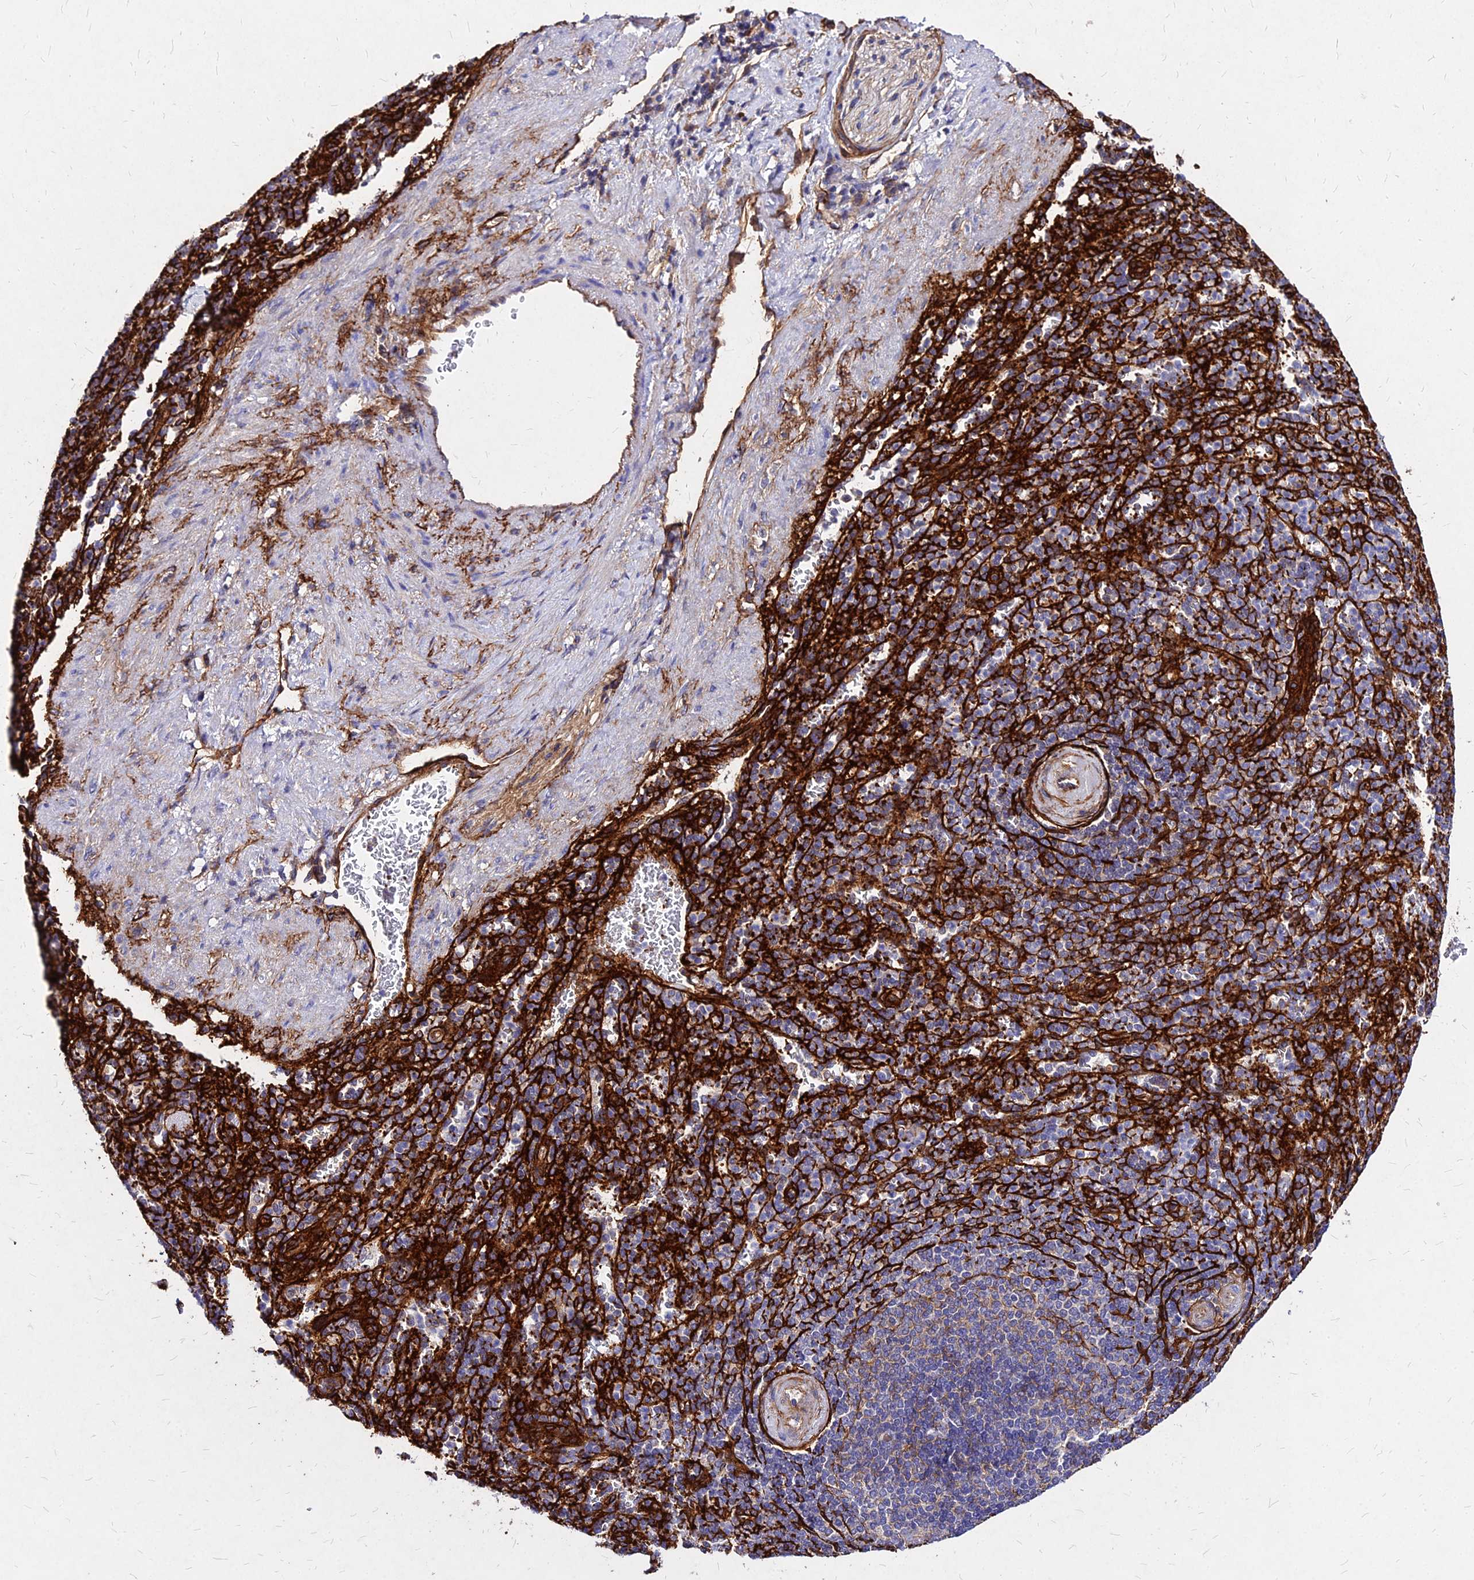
{"staining": {"intensity": "negative", "quantity": "none", "location": "none"}, "tissue": "spleen", "cell_type": "Cells in red pulp", "image_type": "normal", "snomed": [{"axis": "morphology", "description": "Normal tissue, NOS"}, {"axis": "topography", "description": "Spleen"}], "caption": "Cells in red pulp show no significant protein expression in benign spleen. The staining was performed using DAB (3,3'-diaminobenzidine) to visualize the protein expression in brown, while the nuclei were stained in blue with hematoxylin (Magnification: 20x).", "gene": "EFCC1", "patient": {"sex": "female", "age": 74}}